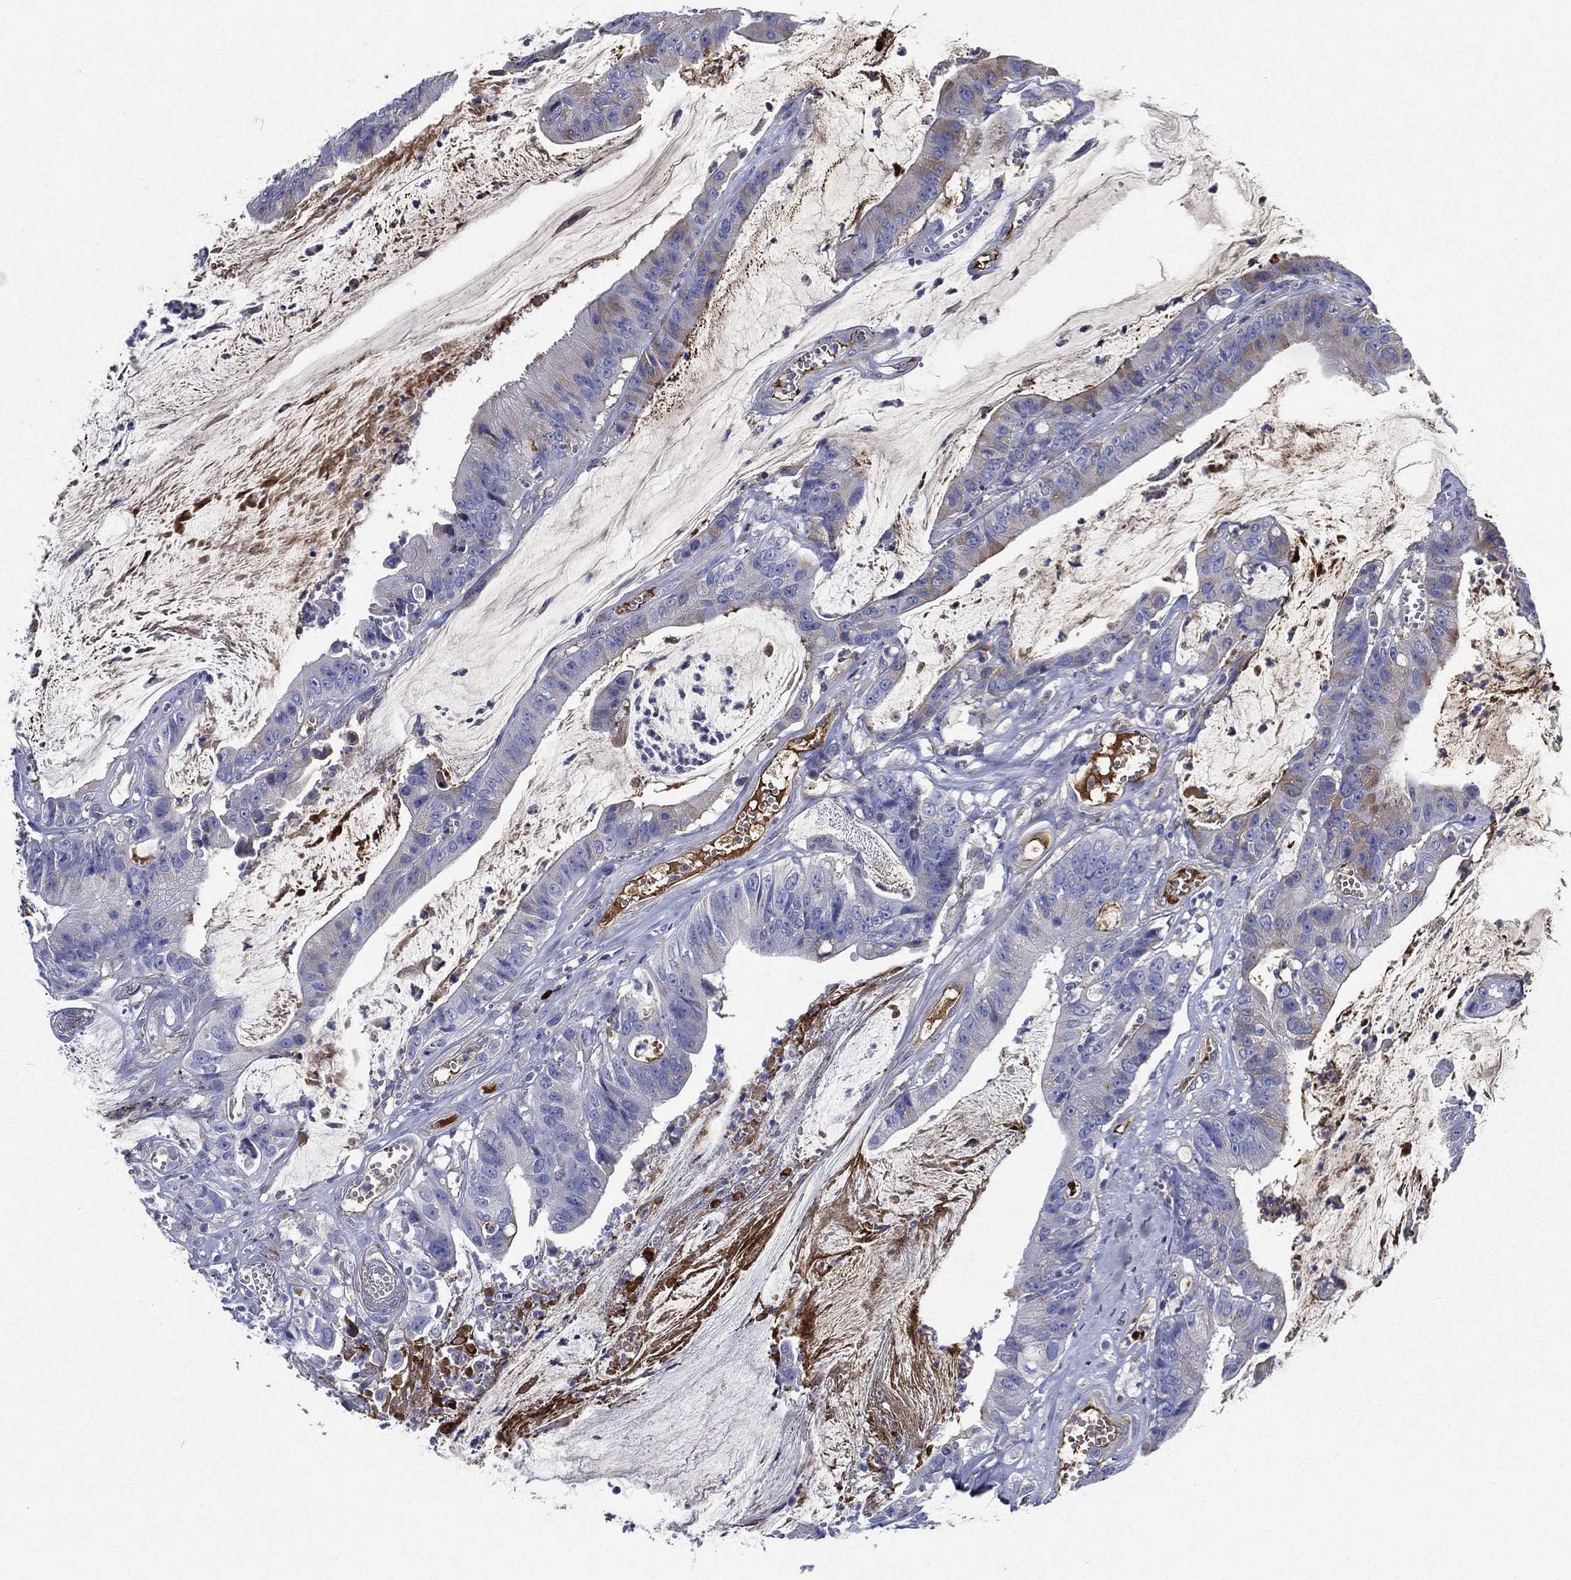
{"staining": {"intensity": "weak", "quantity": "<25%", "location": "cytoplasmic/membranous"}, "tissue": "colorectal cancer", "cell_type": "Tumor cells", "image_type": "cancer", "snomed": [{"axis": "morphology", "description": "Adenocarcinoma, NOS"}, {"axis": "topography", "description": "Colon"}], "caption": "Human adenocarcinoma (colorectal) stained for a protein using immunohistochemistry (IHC) exhibits no positivity in tumor cells.", "gene": "TMPRSS11D", "patient": {"sex": "female", "age": 69}}